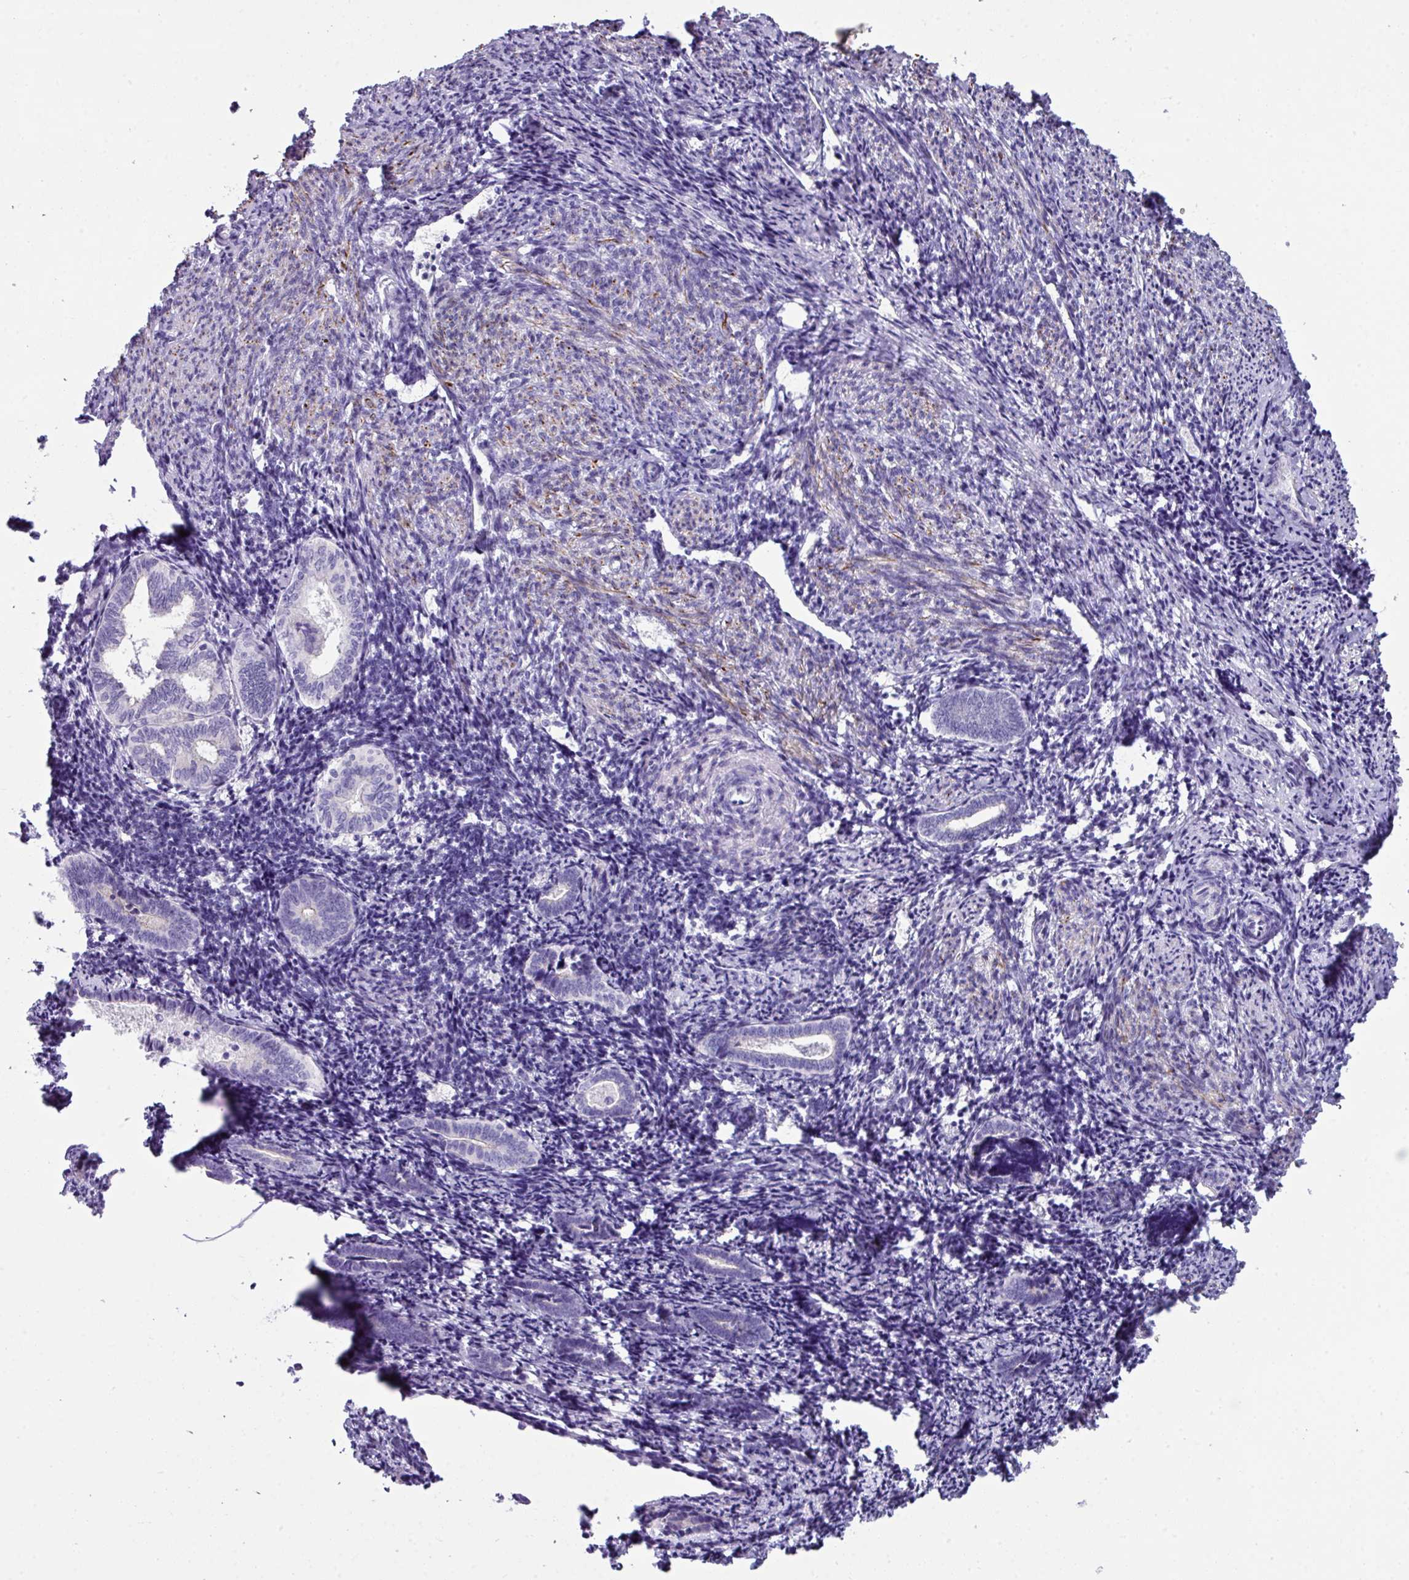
{"staining": {"intensity": "negative", "quantity": "none", "location": "none"}, "tissue": "endometrium", "cell_type": "Cells in endometrial stroma", "image_type": "normal", "snomed": [{"axis": "morphology", "description": "Normal tissue, NOS"}, {"axis": "topography", "description": "Endometrium"}], "caption": "An immunohistochemistry (IHC) photomicrograph of unremarkable endometrium is shown. There is no staining in cells in endometrial stroma of endometrium.", "gene": "ABCC5", "patient": {"sex": "female", "age": 54}}